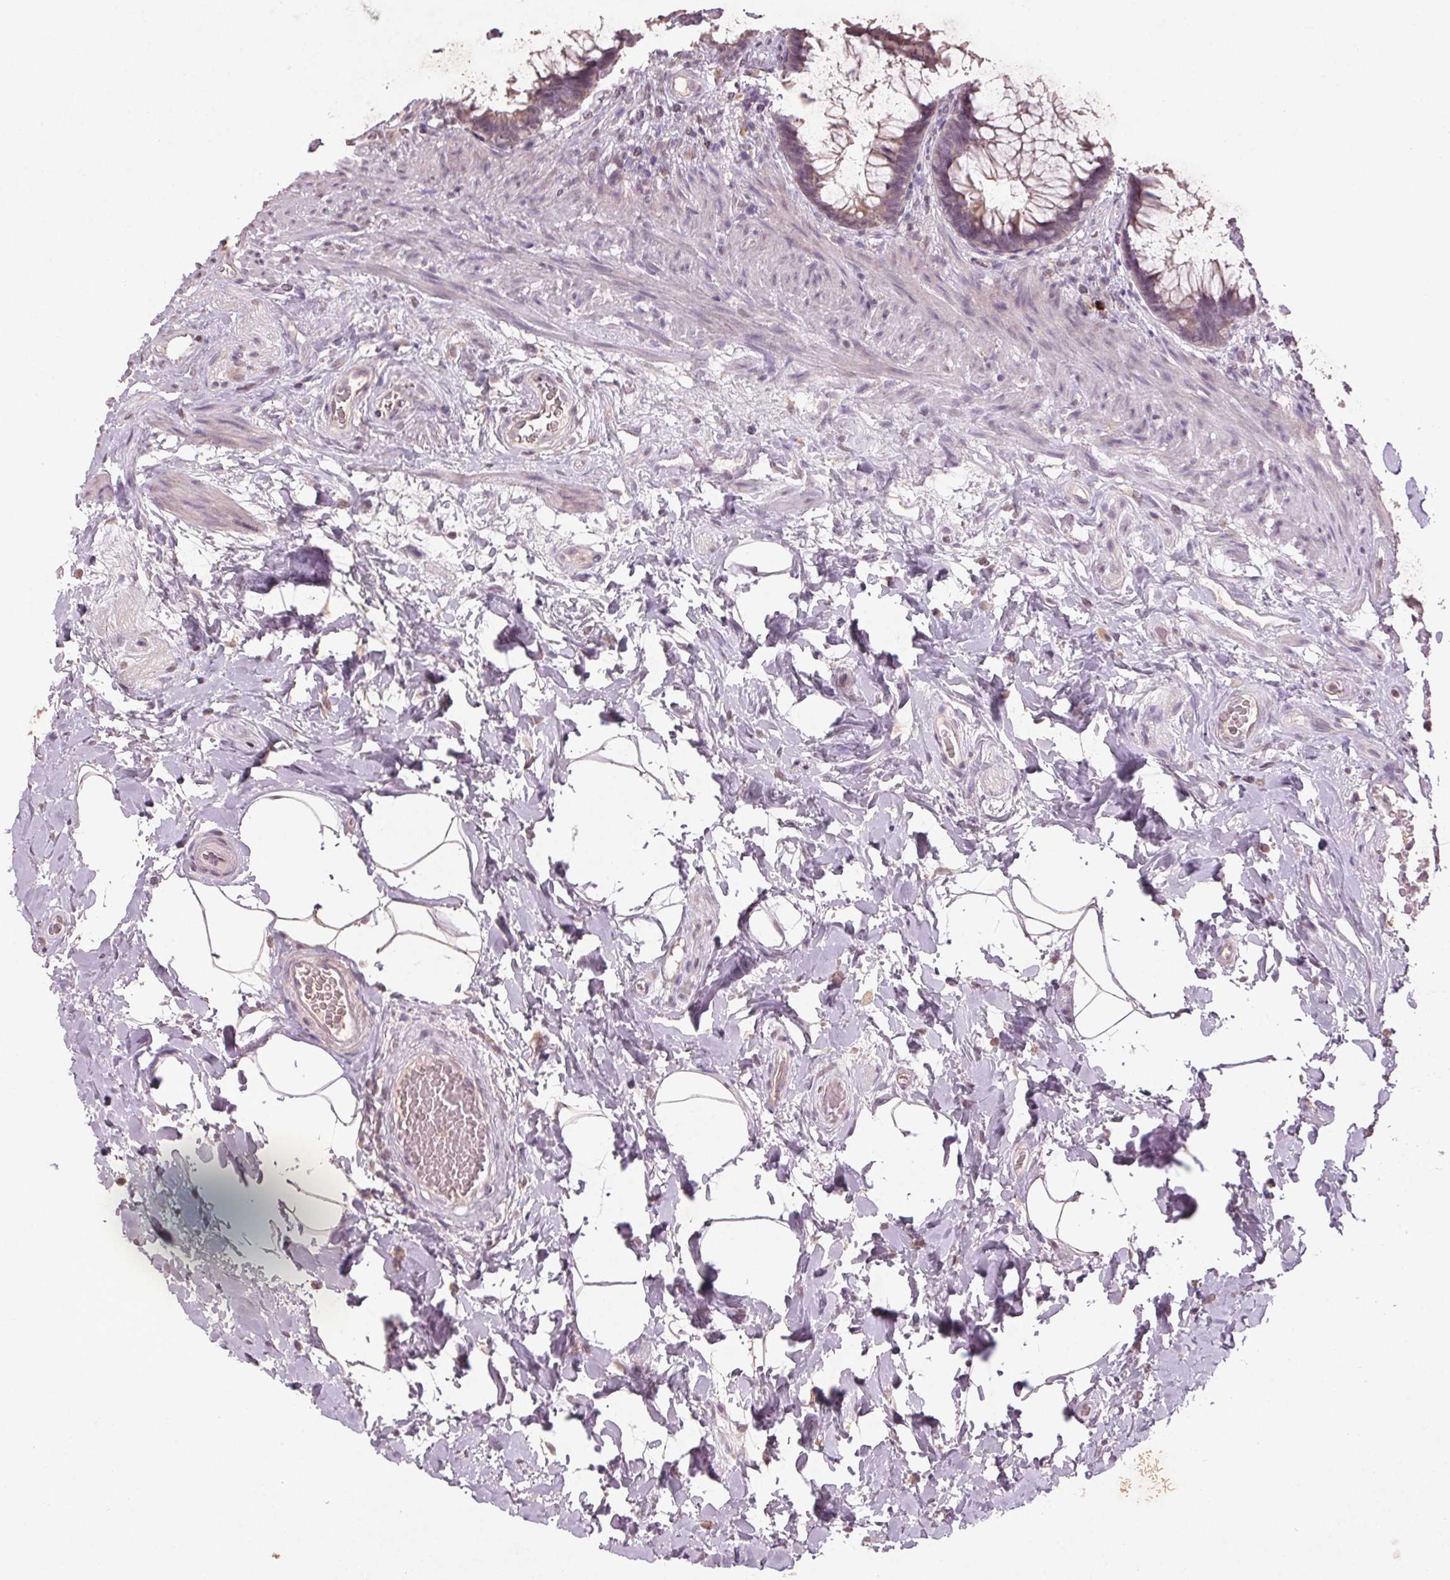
{"staining": {"intensity": "weak", "quantity": "<25%", "location": "cytoplasmic/membranous"}, "tissue": "rectum", "cell_type": "Glandular cells", "image_type": "normal", "snomed": [{"axis": "morphology", "description": "Normal tissue, NOS"}, {"axis": "topography", "description": "Smooth muscle"}, {"axis": "topography", "description": "Rectum"}], "caption": "Immunohistochemistry (IHC) of unremarkable human rectum demonstrates no expression in glandular cells.", "gene": "ENSG00000255641", "patient": {"sex": "male", "age": 53}}